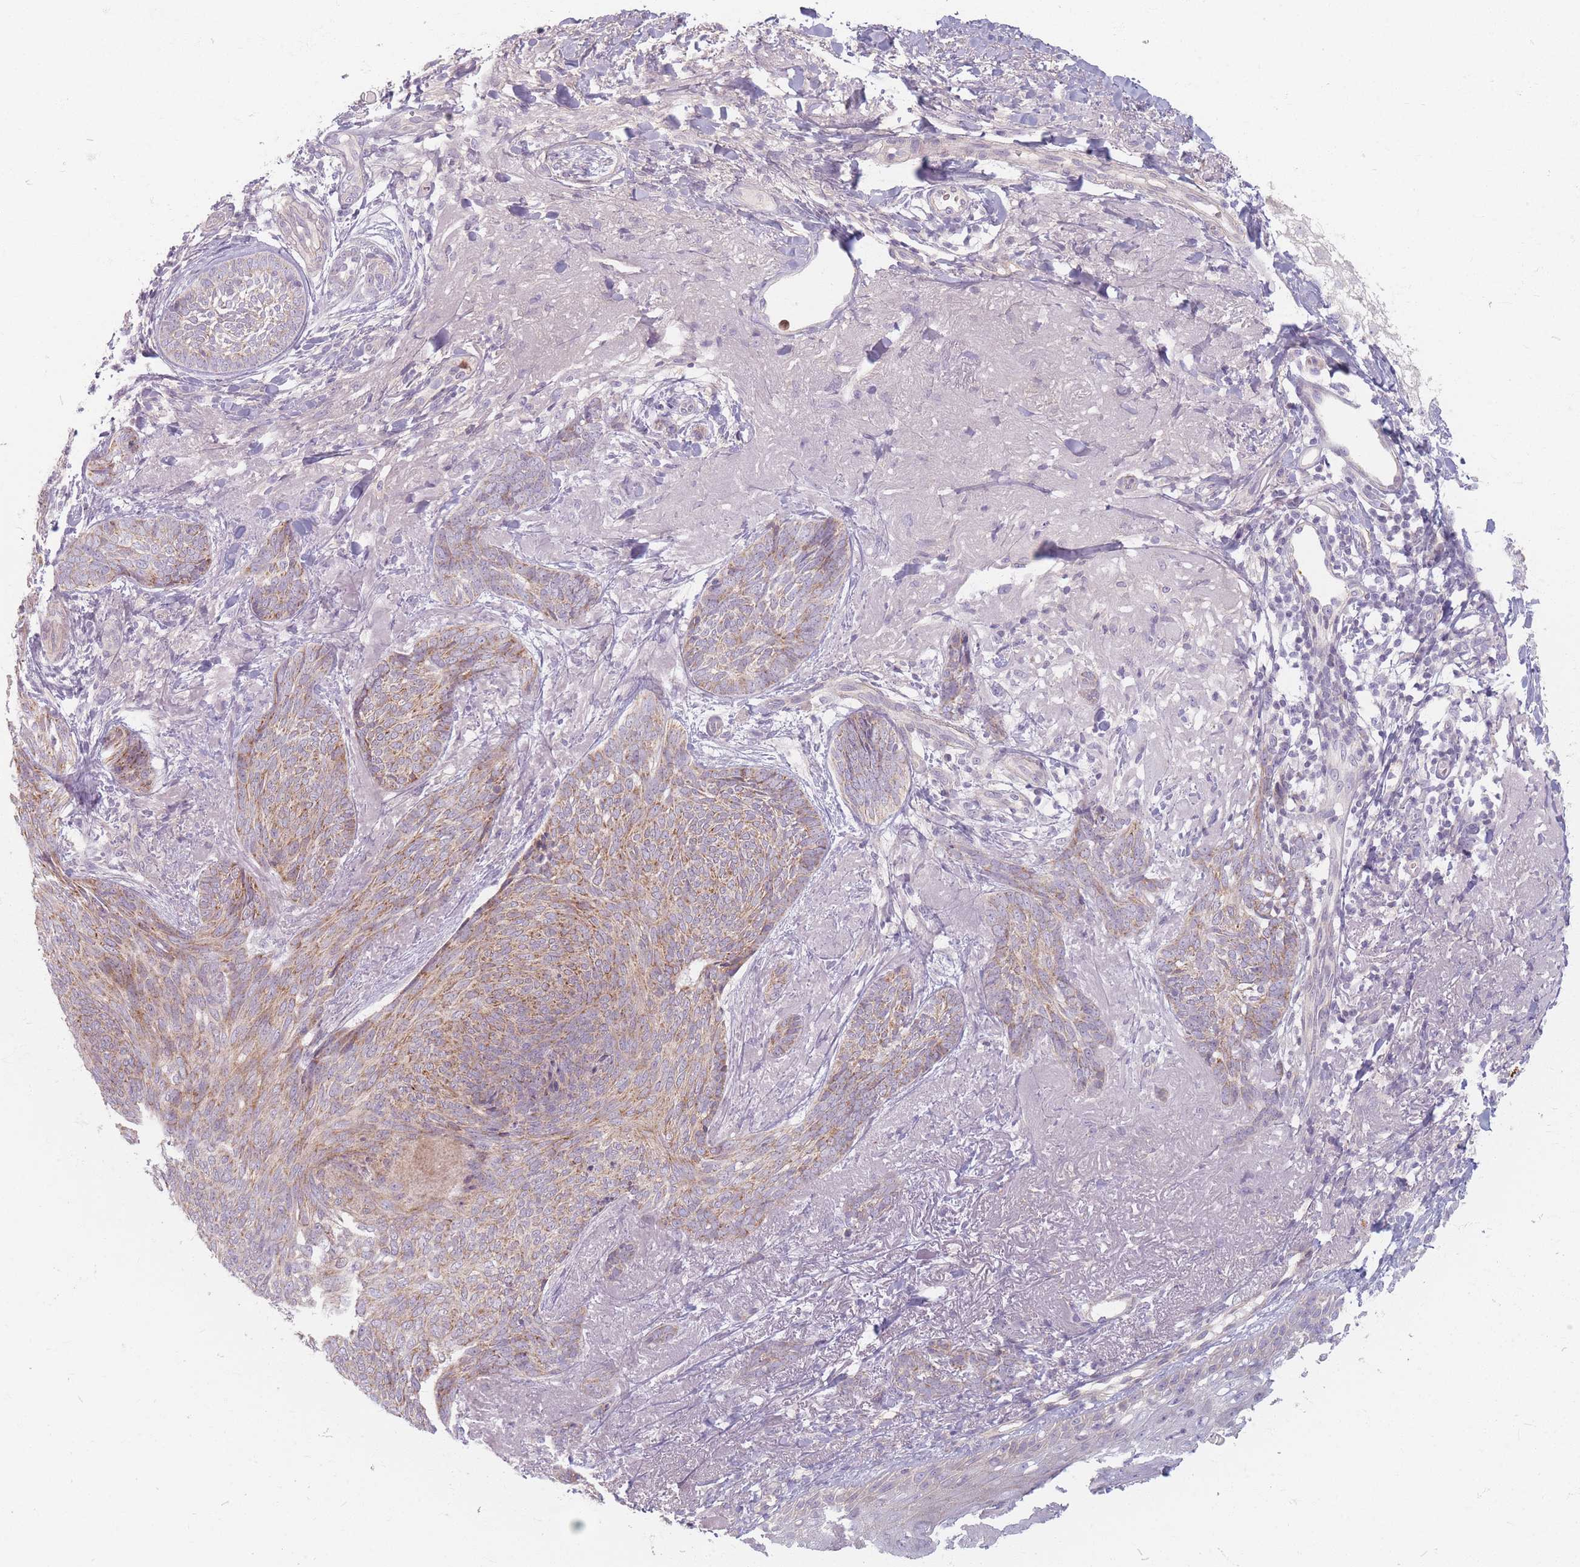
{"staining": {"intensity": "moderate", "quantity": ">75%", "location": "cytoplasmic/membranous"}, "tissue": "skin cancer", "cell_type": "Tumor cells", "image_type": "cancer", "snomed": [{"axis": "morphology", "description": "Basal cell carcinoma"}, {"axis": "topography", "description": "Skin"}], "caption": "Skin cancer (basal cell carcinoma) tissue shows moderate cytoplasmic/membranous staining in approximately >75% of tumor cells", "gene": "CHCHD7", "patient": {"sex": "female", "age": 86}}